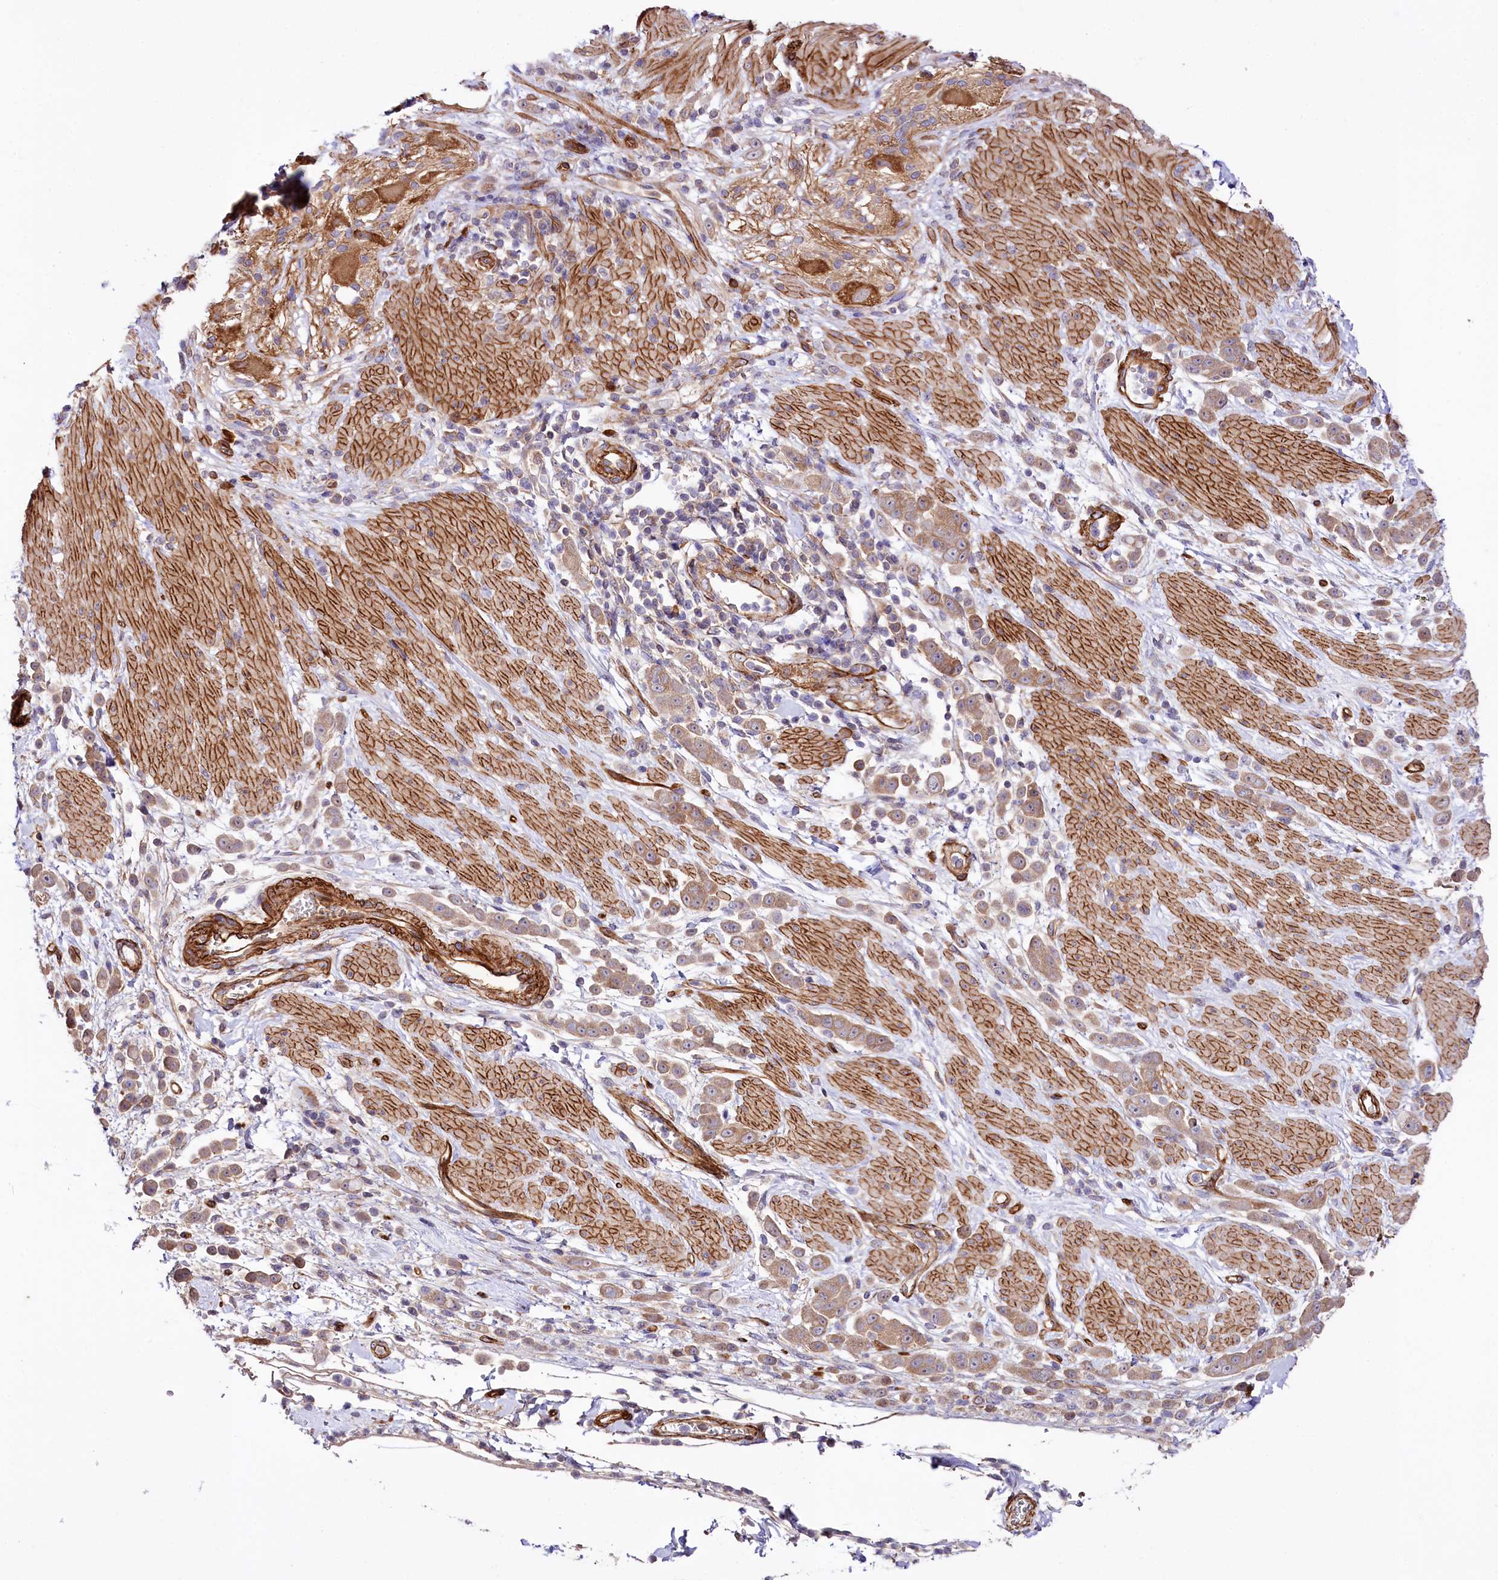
{"staining": {"intensity": "weak", "quantity": ">75%", "location": "cytoplasmic/membranous"}, "tissue": "pancreatic cancer", "cell_type": "Tumor cells", "image_type": "cancer", "snomed": [{"axis": "morphology", "description": "Normal tissue, NOS"}, {"axis": "morphology", "description": "Adenocarcinoma, NOS"}, {"axis": "topography", "description": "Pancreas"}], "caption": "Immunohistochemical staining of pancreatic adenocarcinoma exhibits weak cytoplasmic/membranous protein staining in approximately >75% of tumor cells.", "gene": "SPATS2", "patient": {"sex": "female", "age": 64}}